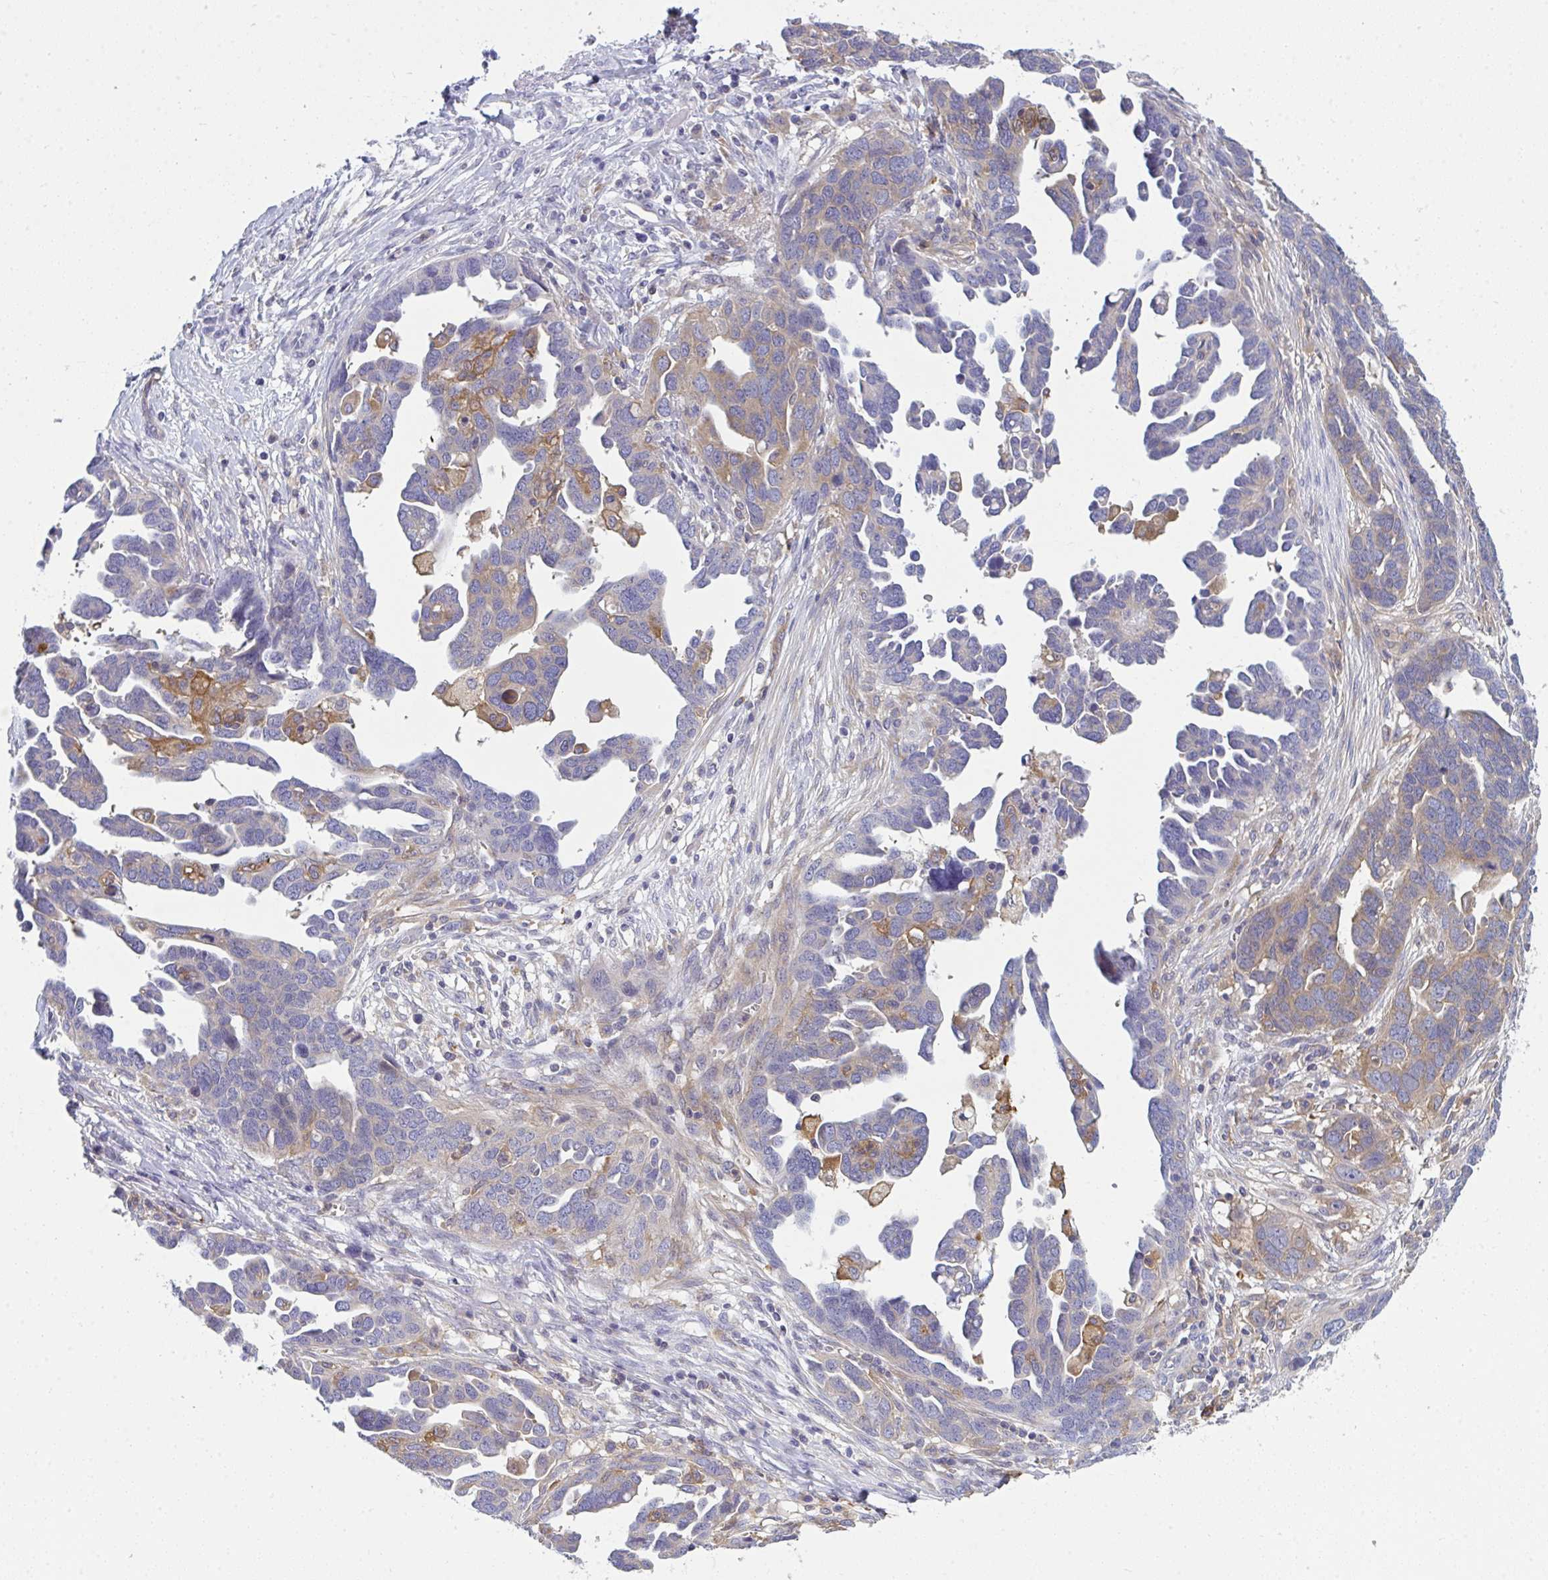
{"staining": {"intensity": "moderate", "quantity": "25%-75%", "location": "cytoplasmic/membranous"}, "tissue": "ovarian cancer", "cell_type": "Tumor cells", "image_type": "cancer", "snomed": [{"axis": "morphology", "description": "Cystadenocarcinoma, serous, NOS"}, {"axis": "topography", "description": "Ovary"}], "caption": "Ovarian cancer (serous cystadenocarcinoma) was stained to show a protein in brown. There is medium levels of moderate cytoplasmic/membranous positivity in approximately 25%-75% of tumor cells.", "gene": "SLC30A6", "patient": {"sex": "female", "age": 54}}